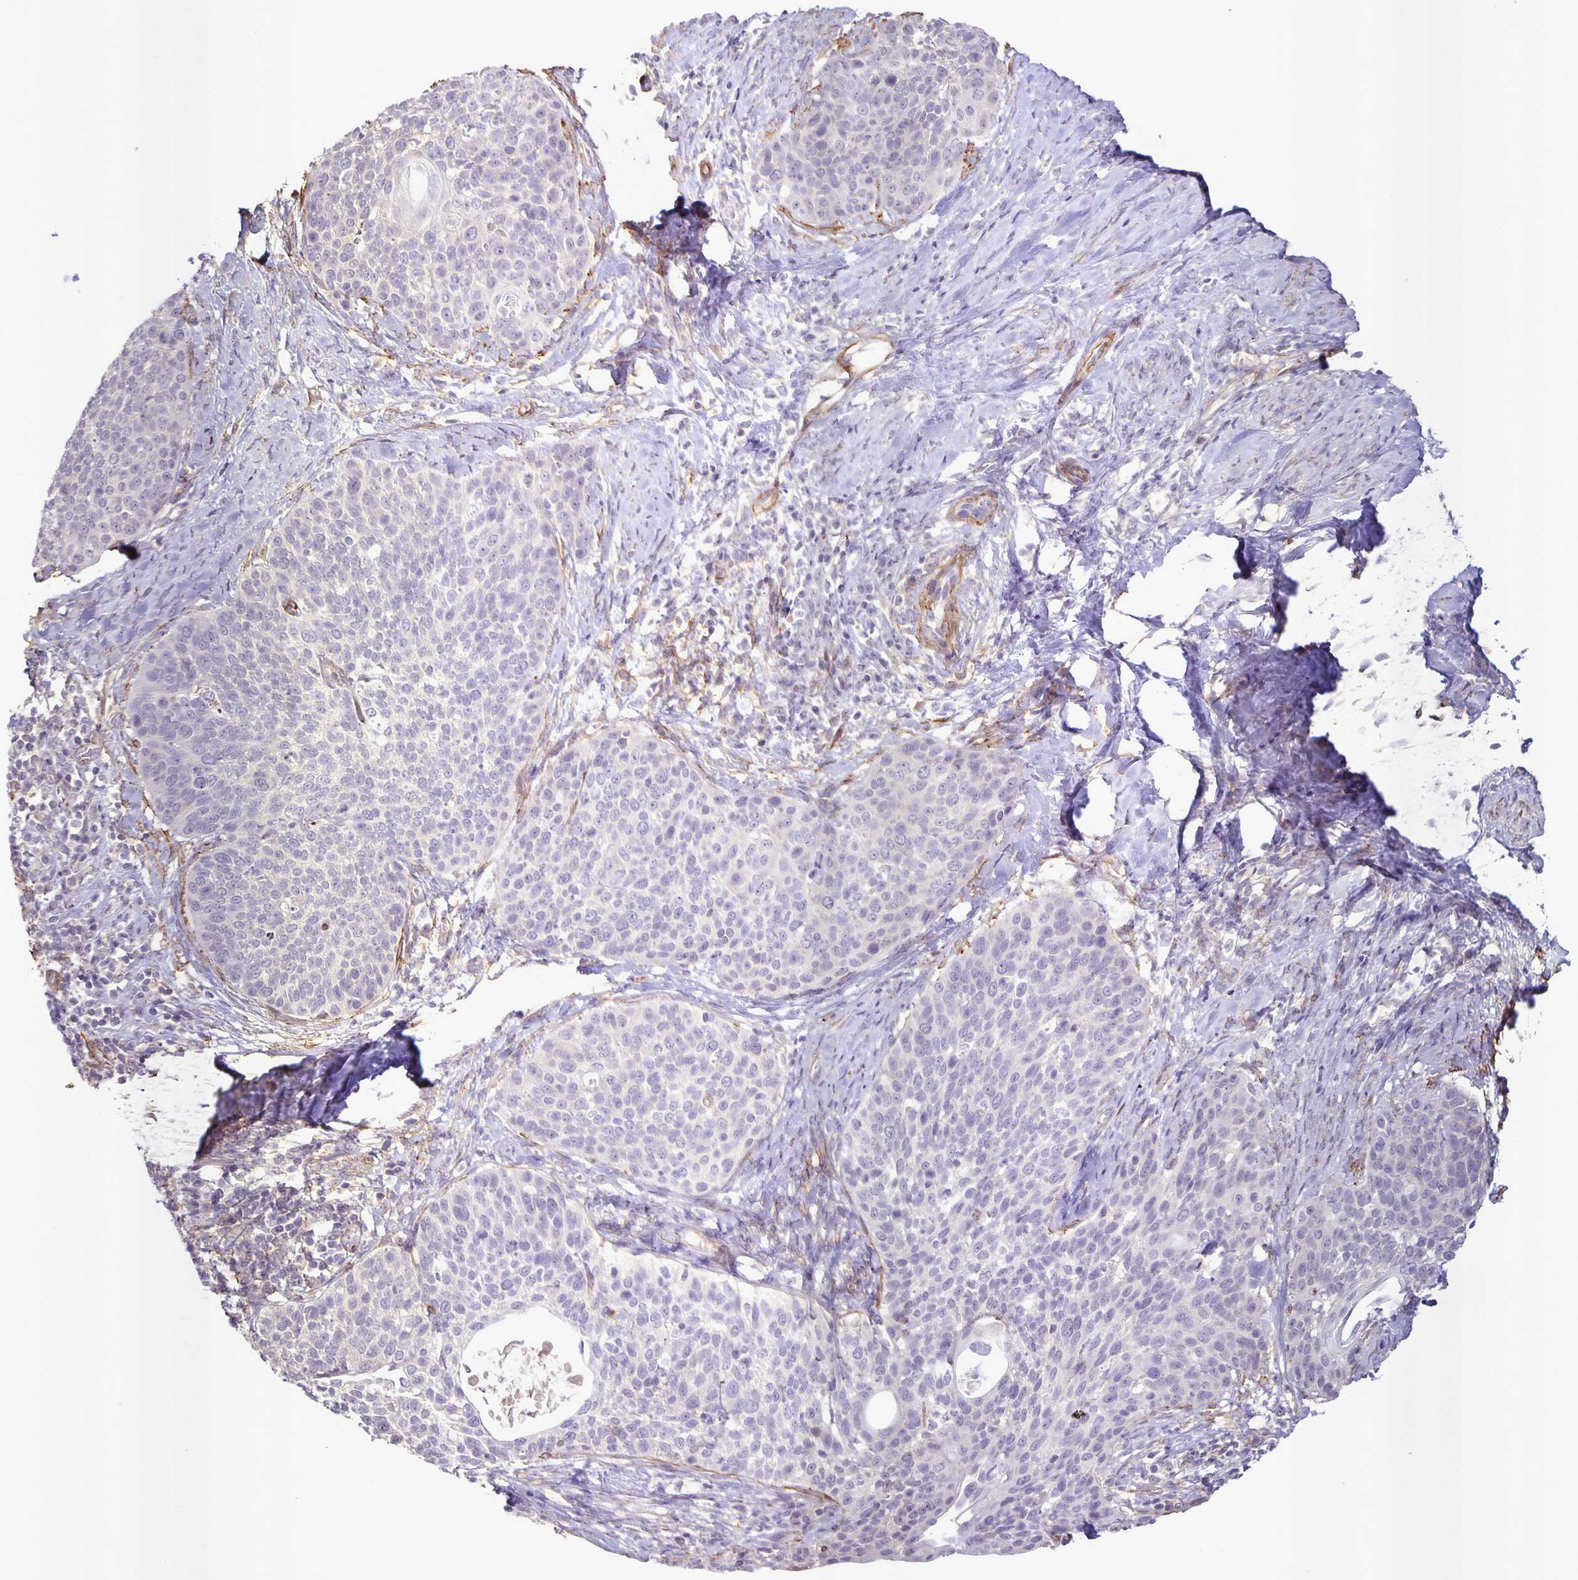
{"staining": {"intensity": "negative", "quantity": "none", "location": "none"}, "tissue": "cervical cancer", "cell_type": "Tumor cells", "image_type": "cancer", "snomed": [{"axis": "morphology", "description": "Squamous cell carcinoma, NOS"}, {"axis": "topography", "description": "Cervix"}], "caption": "Immunohistochemical staining of human cervical squamous cell carcinoma displays no significant expression in tumor cells. (Stains: DAB immunohistochemistry (IHC) with hematoxylin counter stain, Microscopy: brightfield microscopy at high magnification).", "gene": "SRCIN1", "patient": {"sex": "female", "age": 69}}